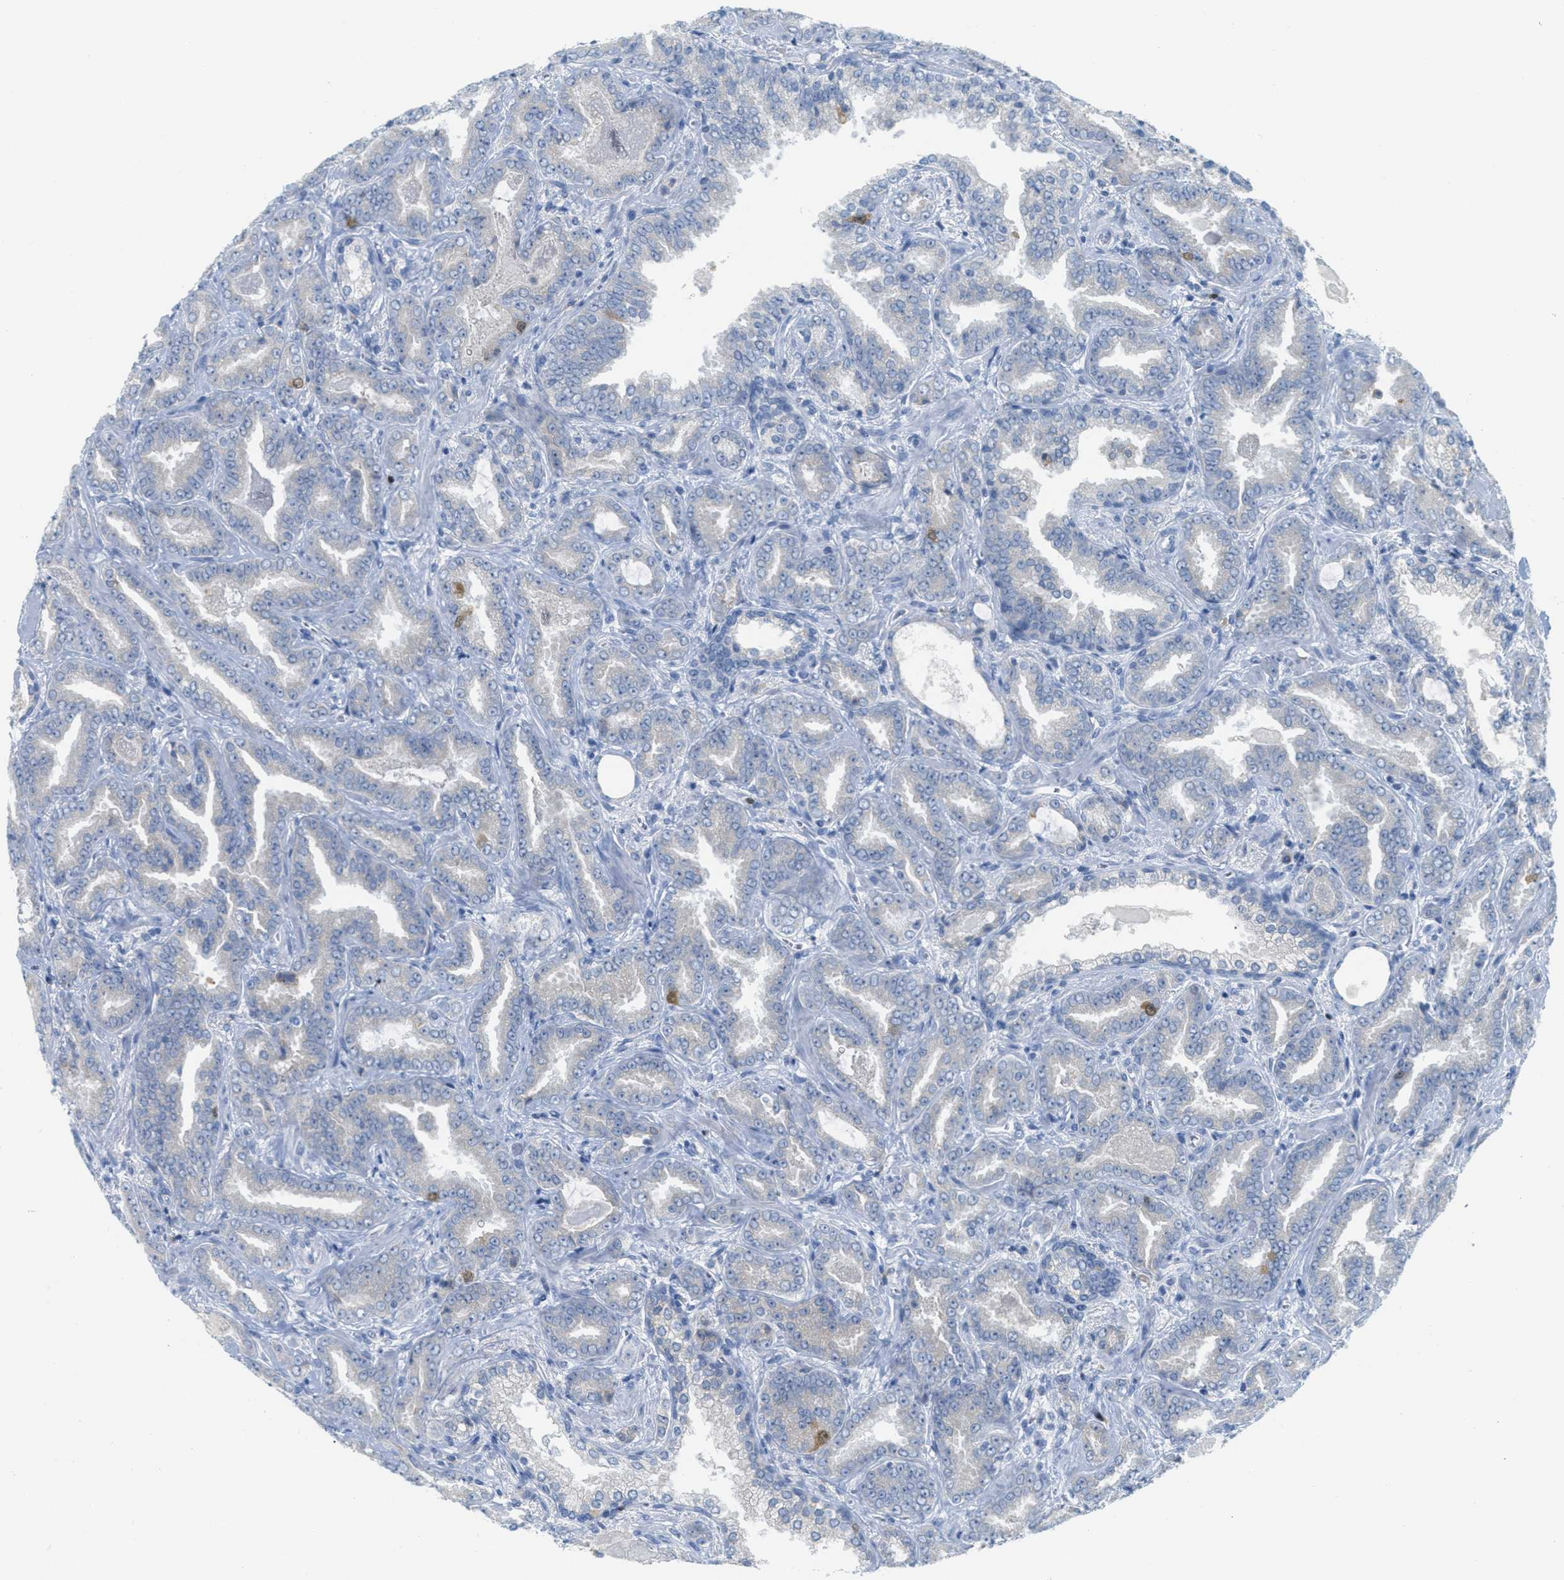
{"staining": {"intensity": "negative", "quantity": "none", "location": "none"}, "tissue": "prostate cancer", "cell_type": "Tumor cells", "image_type": "cancer", "snomed": [{"axis": "morphology", "description": "Adenocarcinoma, Low grade"}, {"axis": "topography", "description": "Prostate"}], "caption": "The immunohistochemistry (IHC) photomicrograph has no significant positivity in tumor cells of prostate low-grade adenocarcinoma tissue.", "gene": "ORC6", "patient": {"sex": "male", "age": 60}}